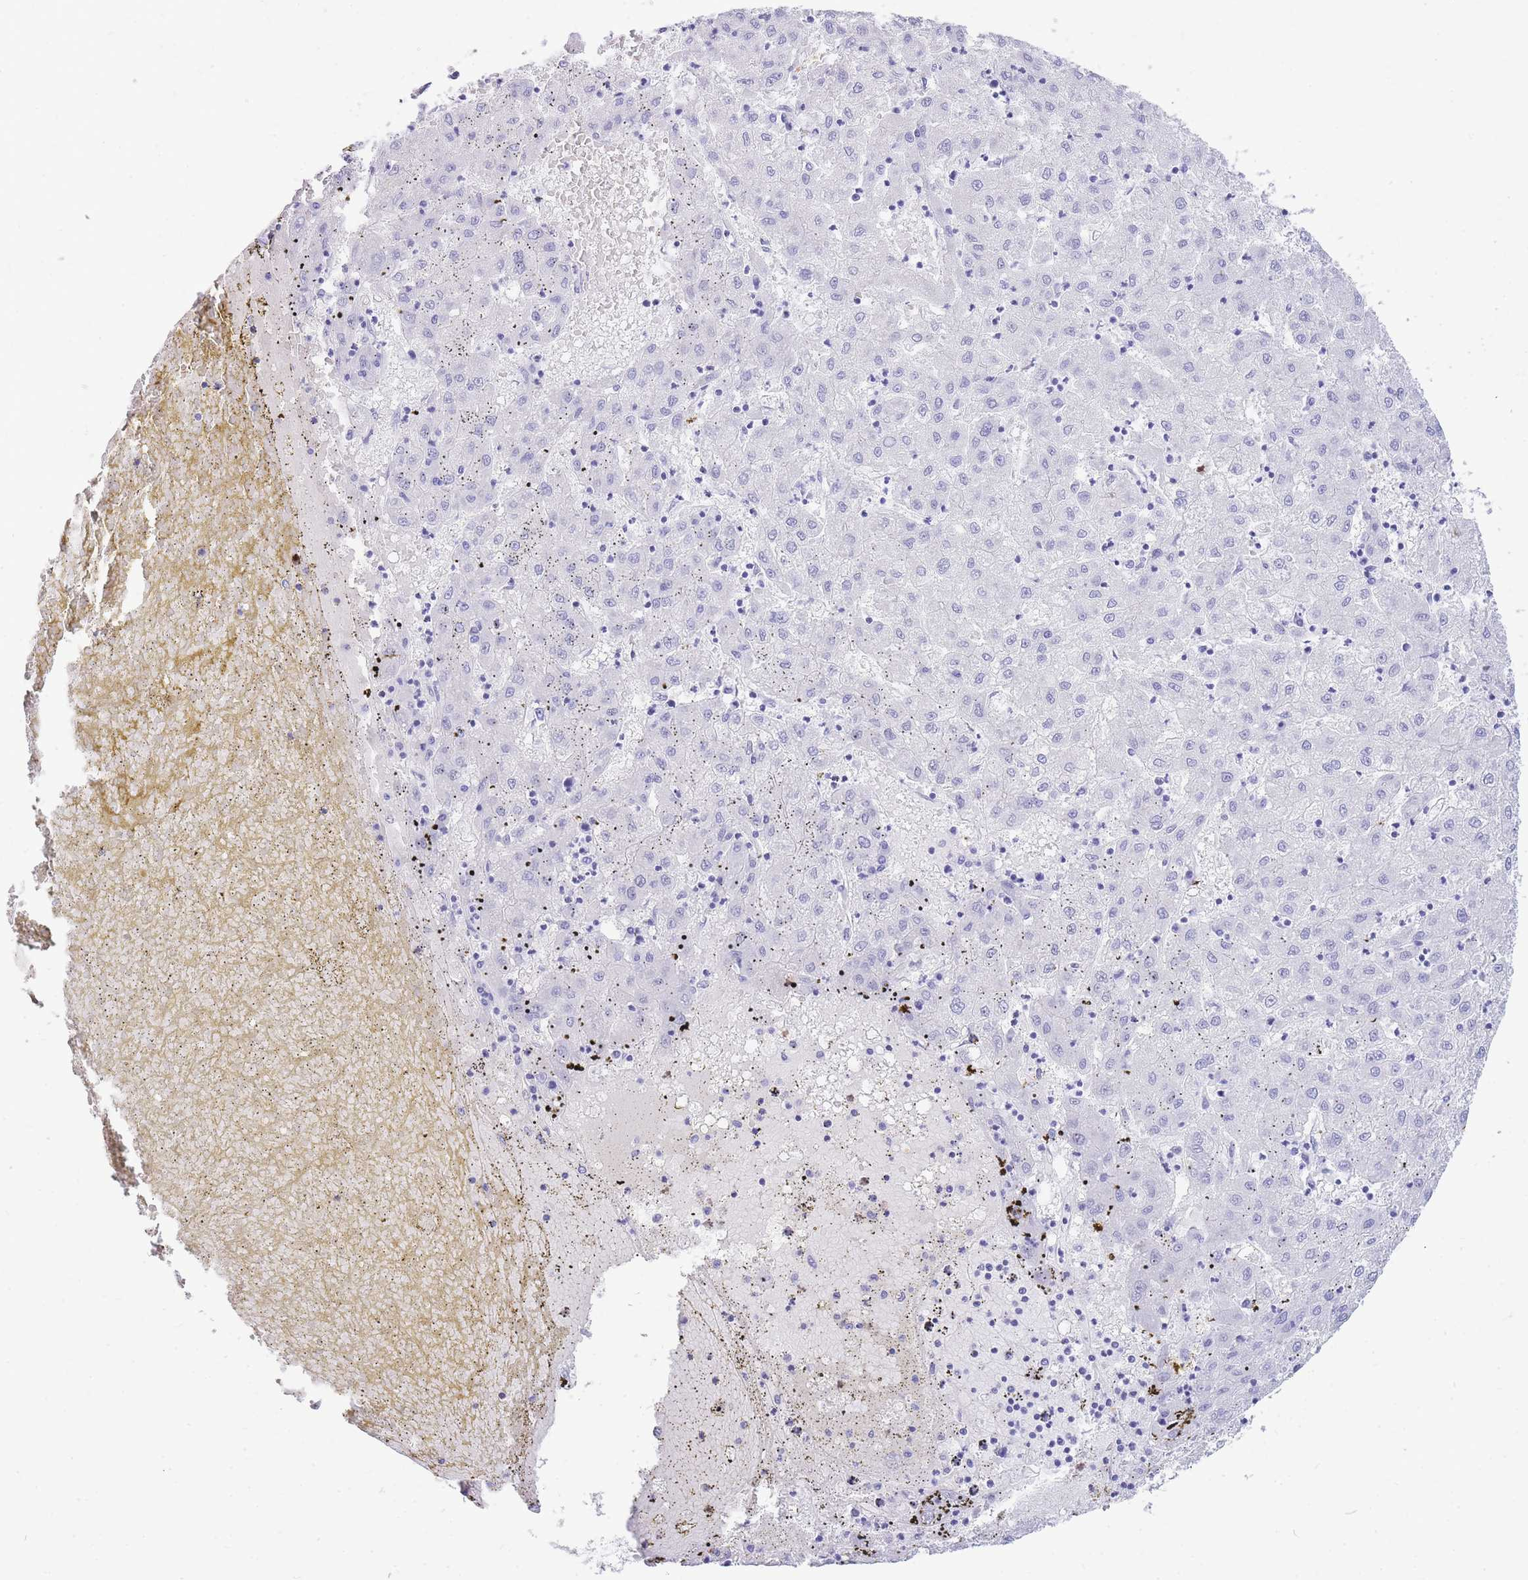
{"staining": {"intensity": "negative", "quantity": "none", "location": "none"}, "tissue": "liver cancer", "cell_type": "Tumor cells", "image_type": "cancer", "snomed": [{"axis": "morphology", "description": "Carcinoma, Hepatocellular, NOS"}, {"axis": "topography", "description": "Liver"}], "caption": "Protein analysis of liver hepatocellular carcinoma shows no significant staining in tumor cells.", "gene": "HERC1", "patient": {"sex": "male", "age": 72}}